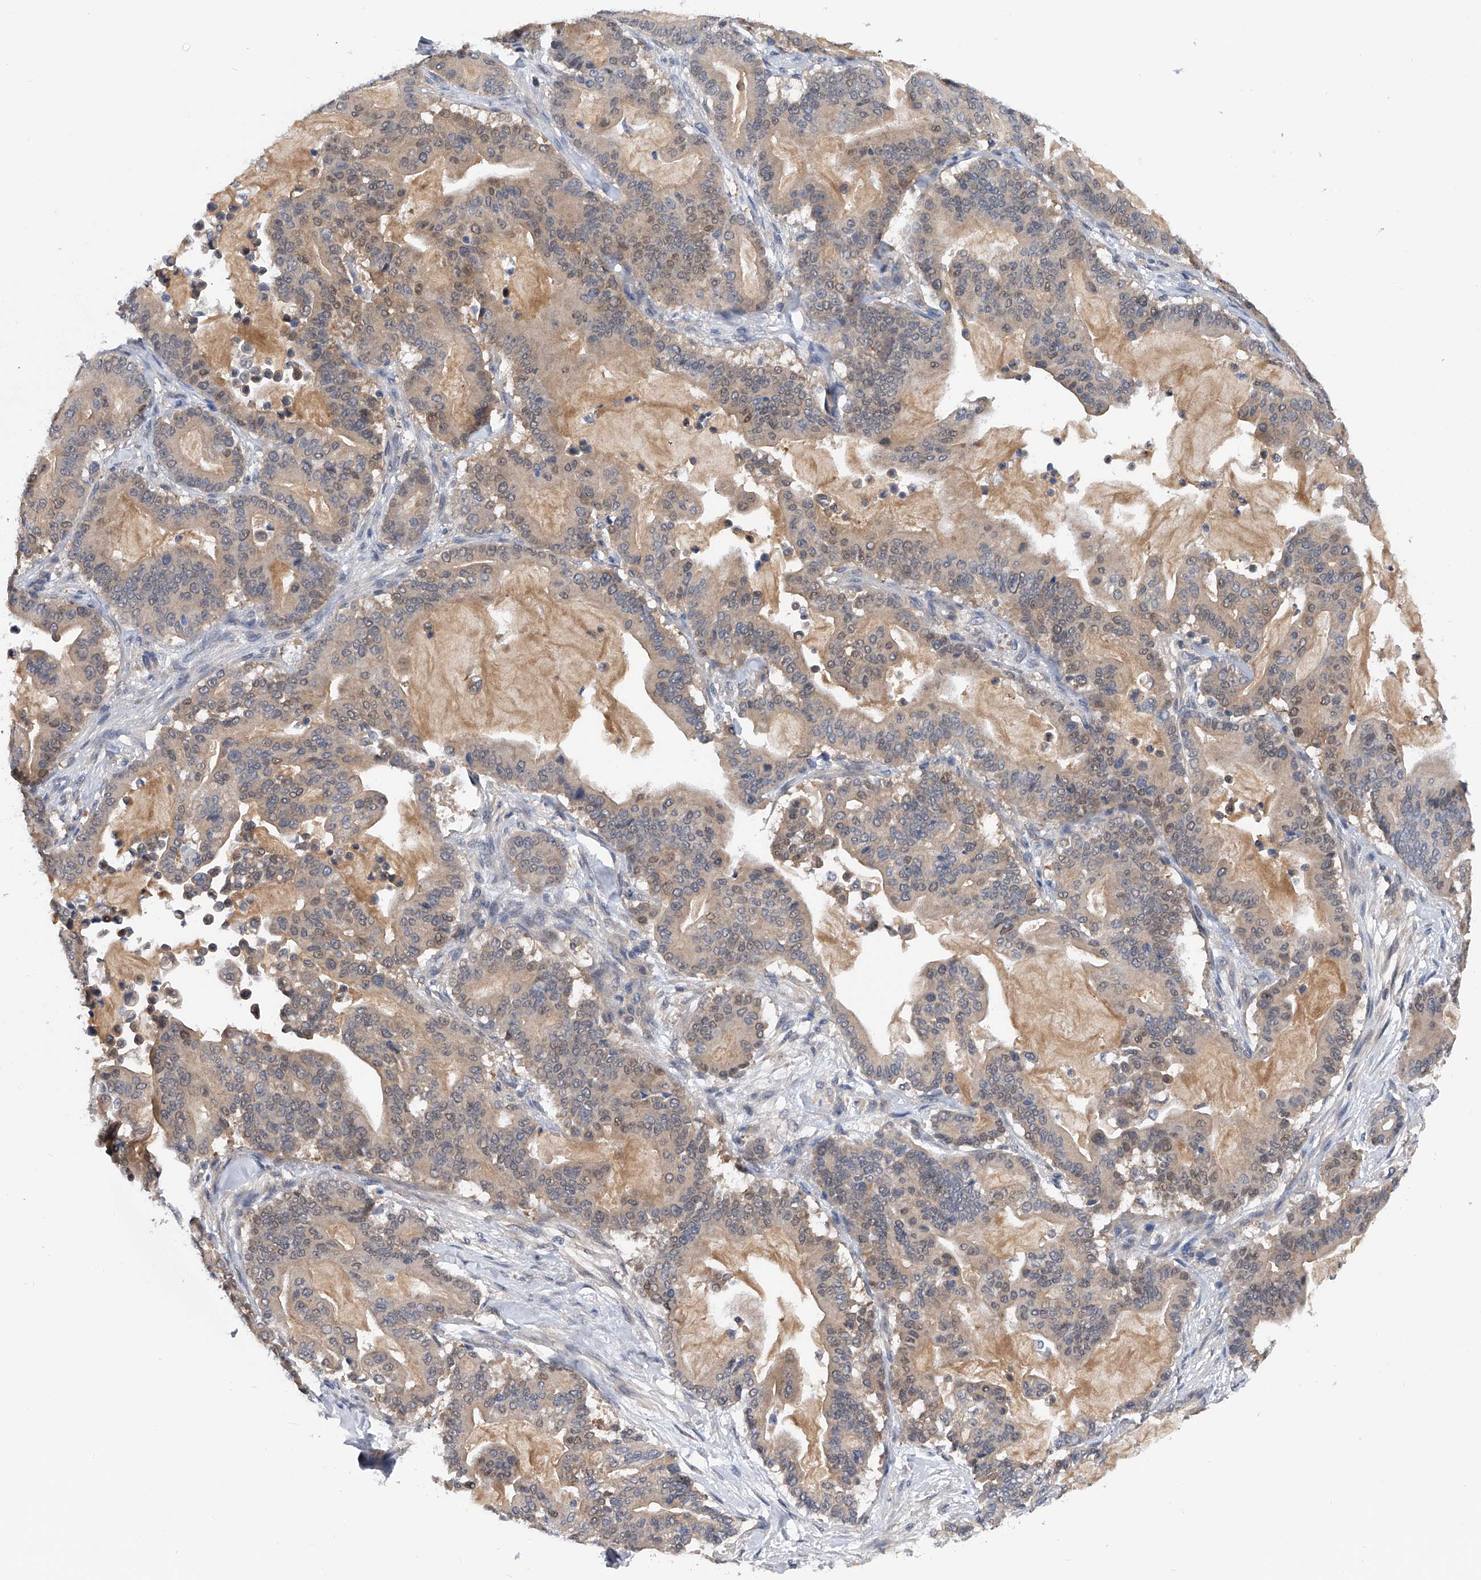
{"staining": {"intensity": "weak", "quantity": ">75%", "location": "cytoplasmic/membranous,nuclear"}, "tissue": "pancreatic cancer", "cell_type": "Tumor cells", "image_type": "cancer", "snomed": [{"axis": "morphology", "description": "Adenocarcinoma, NOS"}, {"axis": "topography", "description": "Pancreas"}], "caption": "IHC of pancreatic adenocarcinoma exhibits low levels of weak cytoplasmic/membranous and nuclear staining in about >75% of tumor cells.", "gene": "PGM3", "patient": {"sex": "male", "age": 63}}